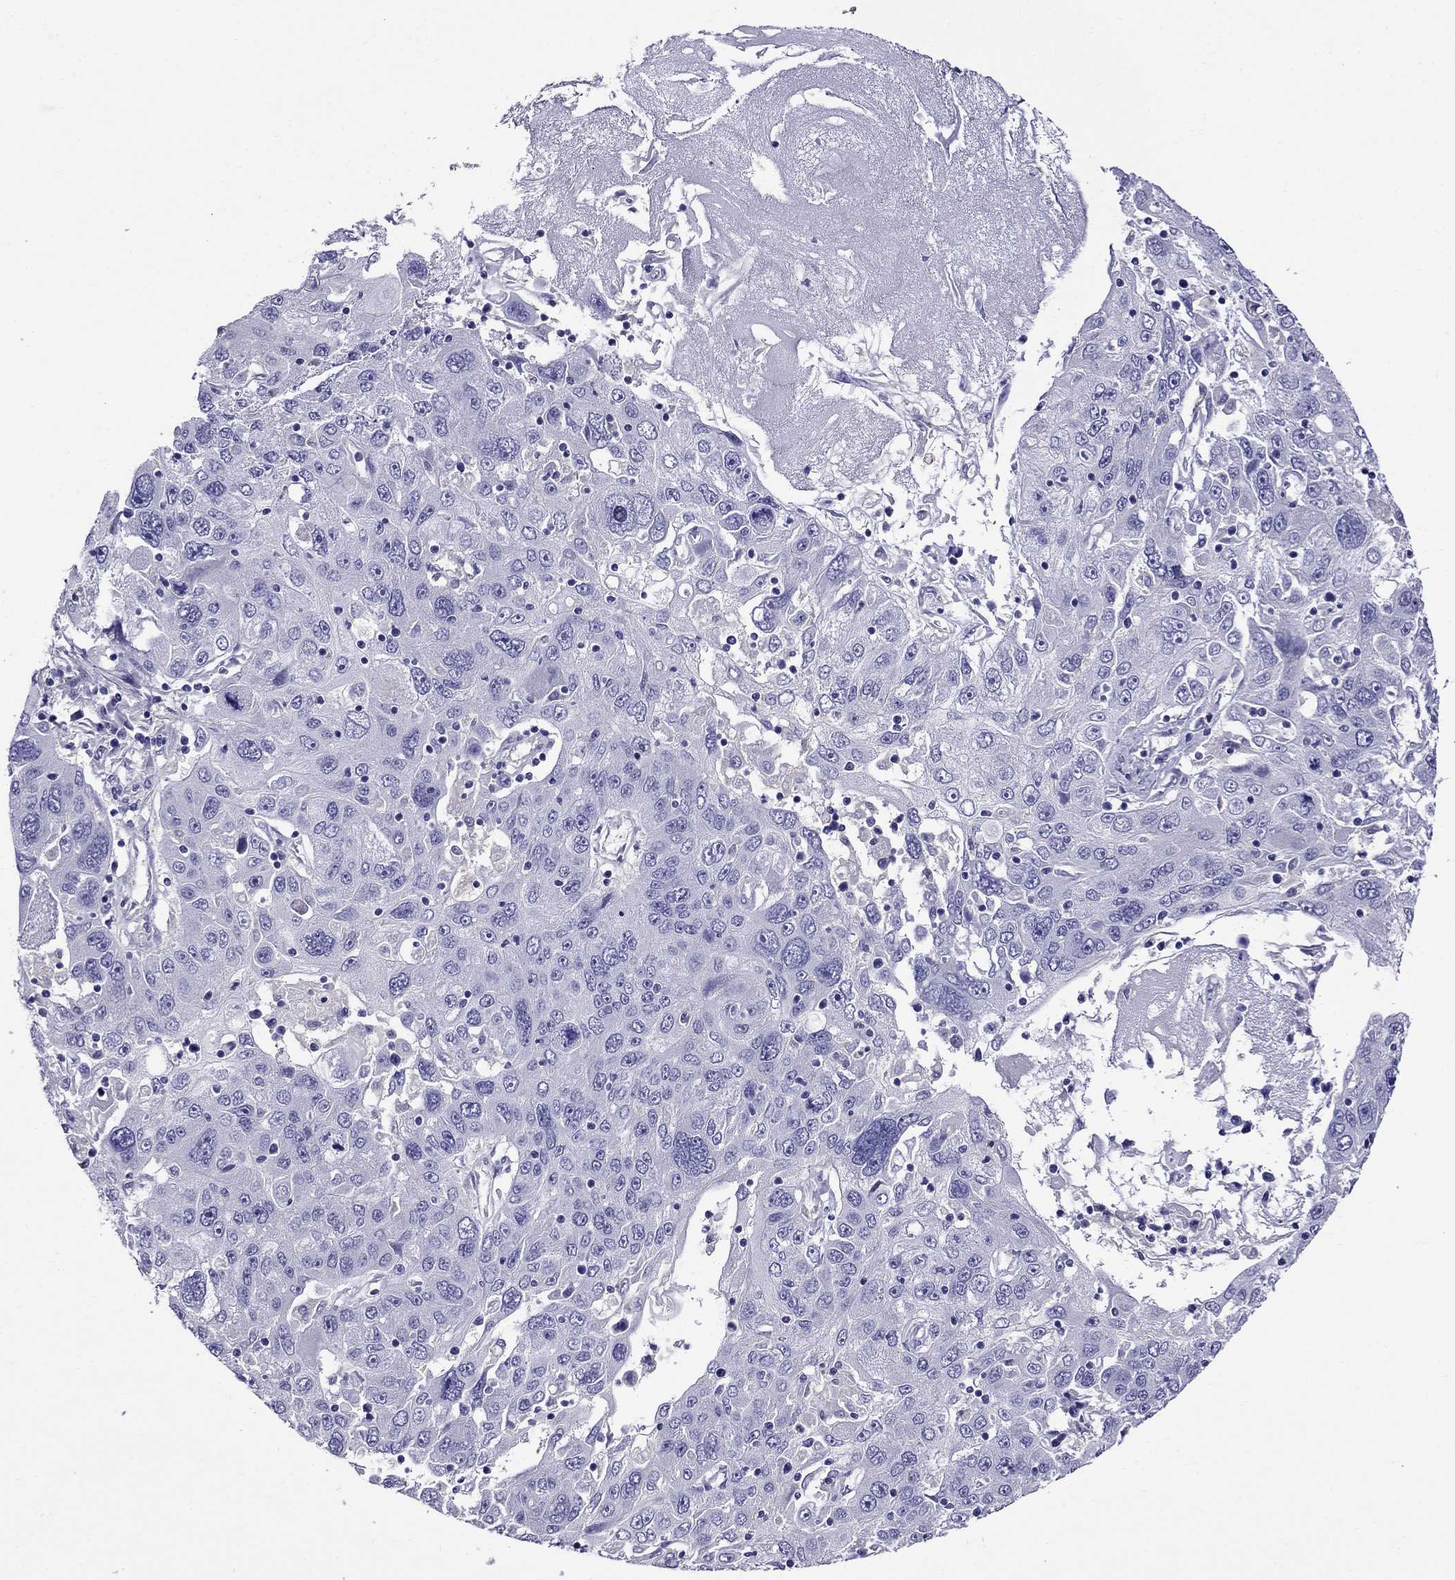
{"staining": {"intensity": "negative", "quantity": "none", "location": "none"}, "tissue": "stomach cancer", "cell_type": "Tumor cells", "image_type": "cancer", "snomed": [{"axis": "morphology", "description": "Adenocarcinoma, NOS"}, {"axis": "topography", "description": "Stomach"}], "caption": "Tumor cells show no significant protein positivity in adenocarcinoma (stomach).", "gene": "SCG2", "patient": {"sex": "male", "age": 56}}